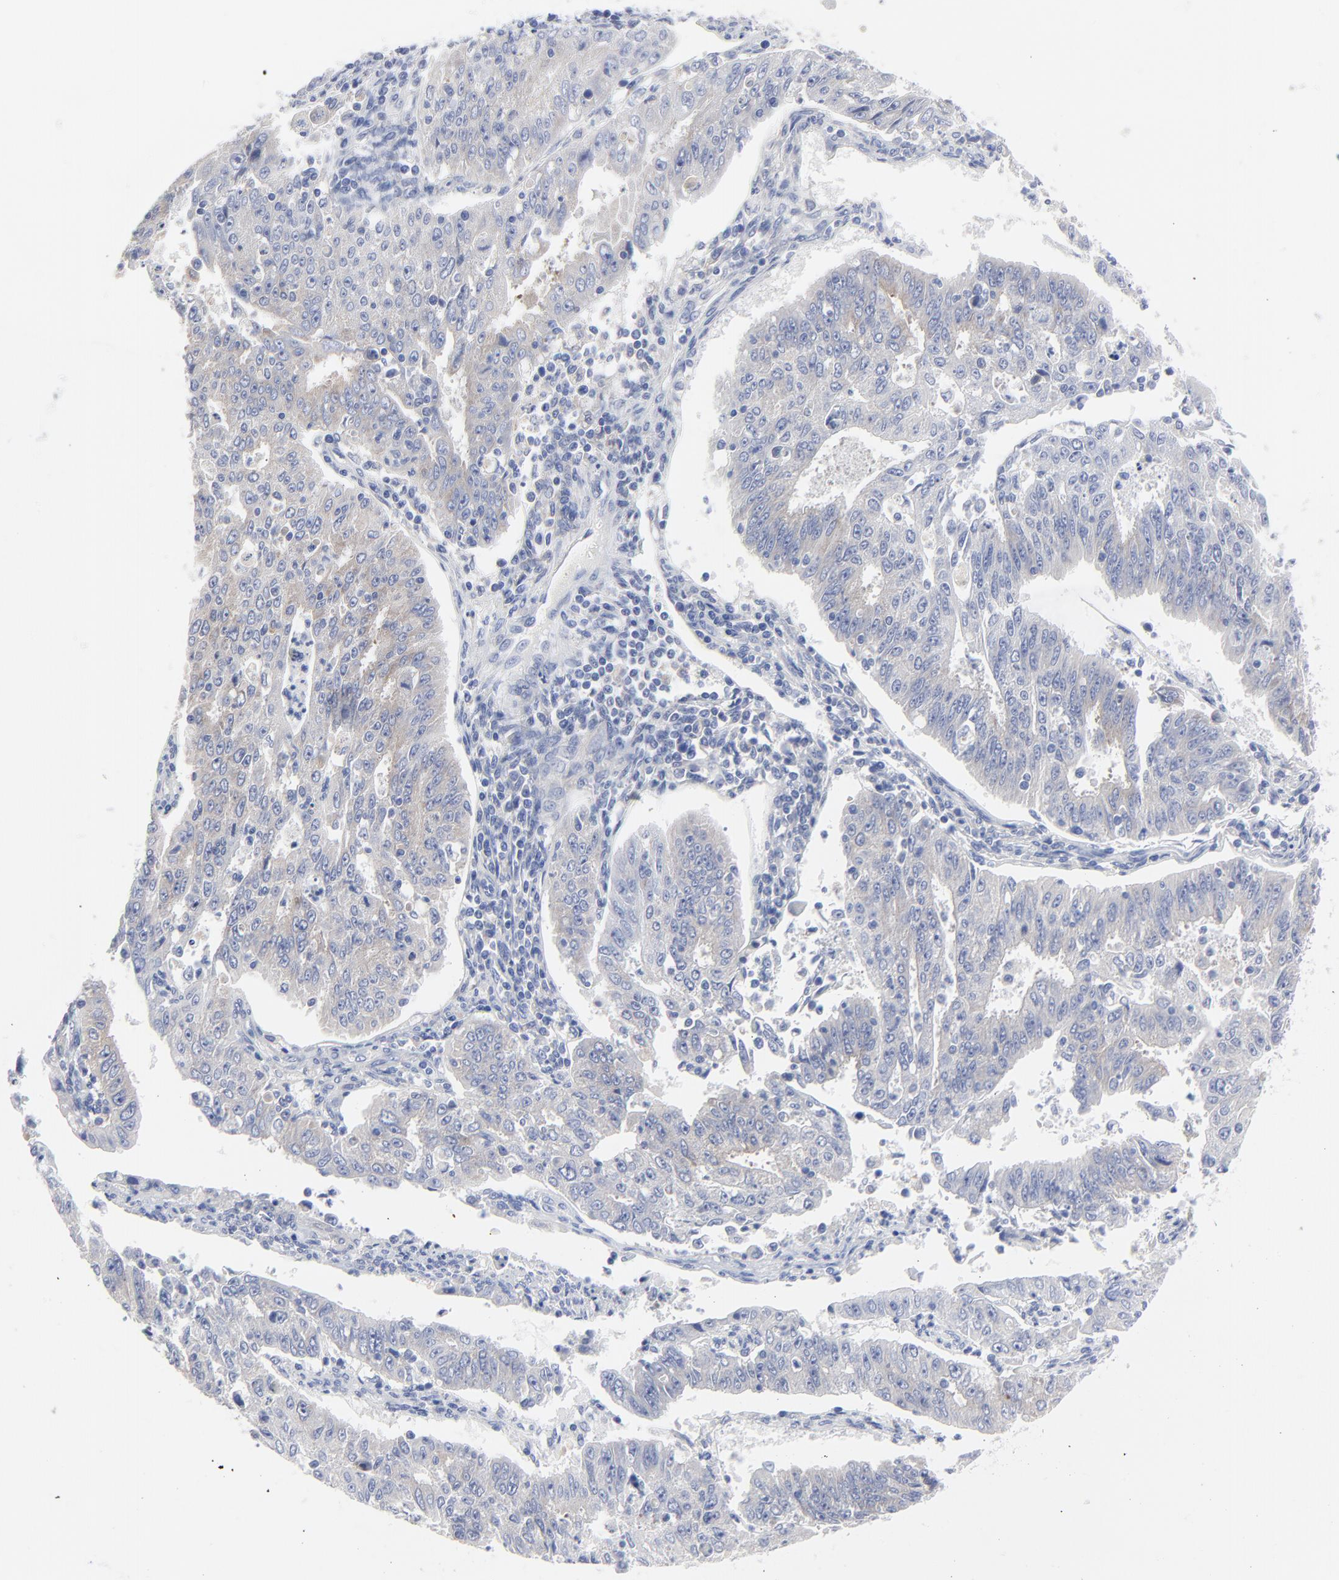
{"staining": {"intensity": "weak", "quantity": "<25%", "location": "cytoplasmic/membranous"}, "tissue": "endometrial cancer", "cell_type": "Tumor cells", "image_type": "cancer", "snomed": [{"axis": "morphology", "description": "Adenocarcinoma, NOS"}, {"axis": "topography", "description": "Endometrium"}], "caption": "Immunohistochemistry (IHC) image of neoplastic tissue: human endometrial adenocarcinoma stained with DAB shows no significant protein expression in tumor cells.", "gene": "STAT2", "patient": {"sex": "female", "age": 42}}